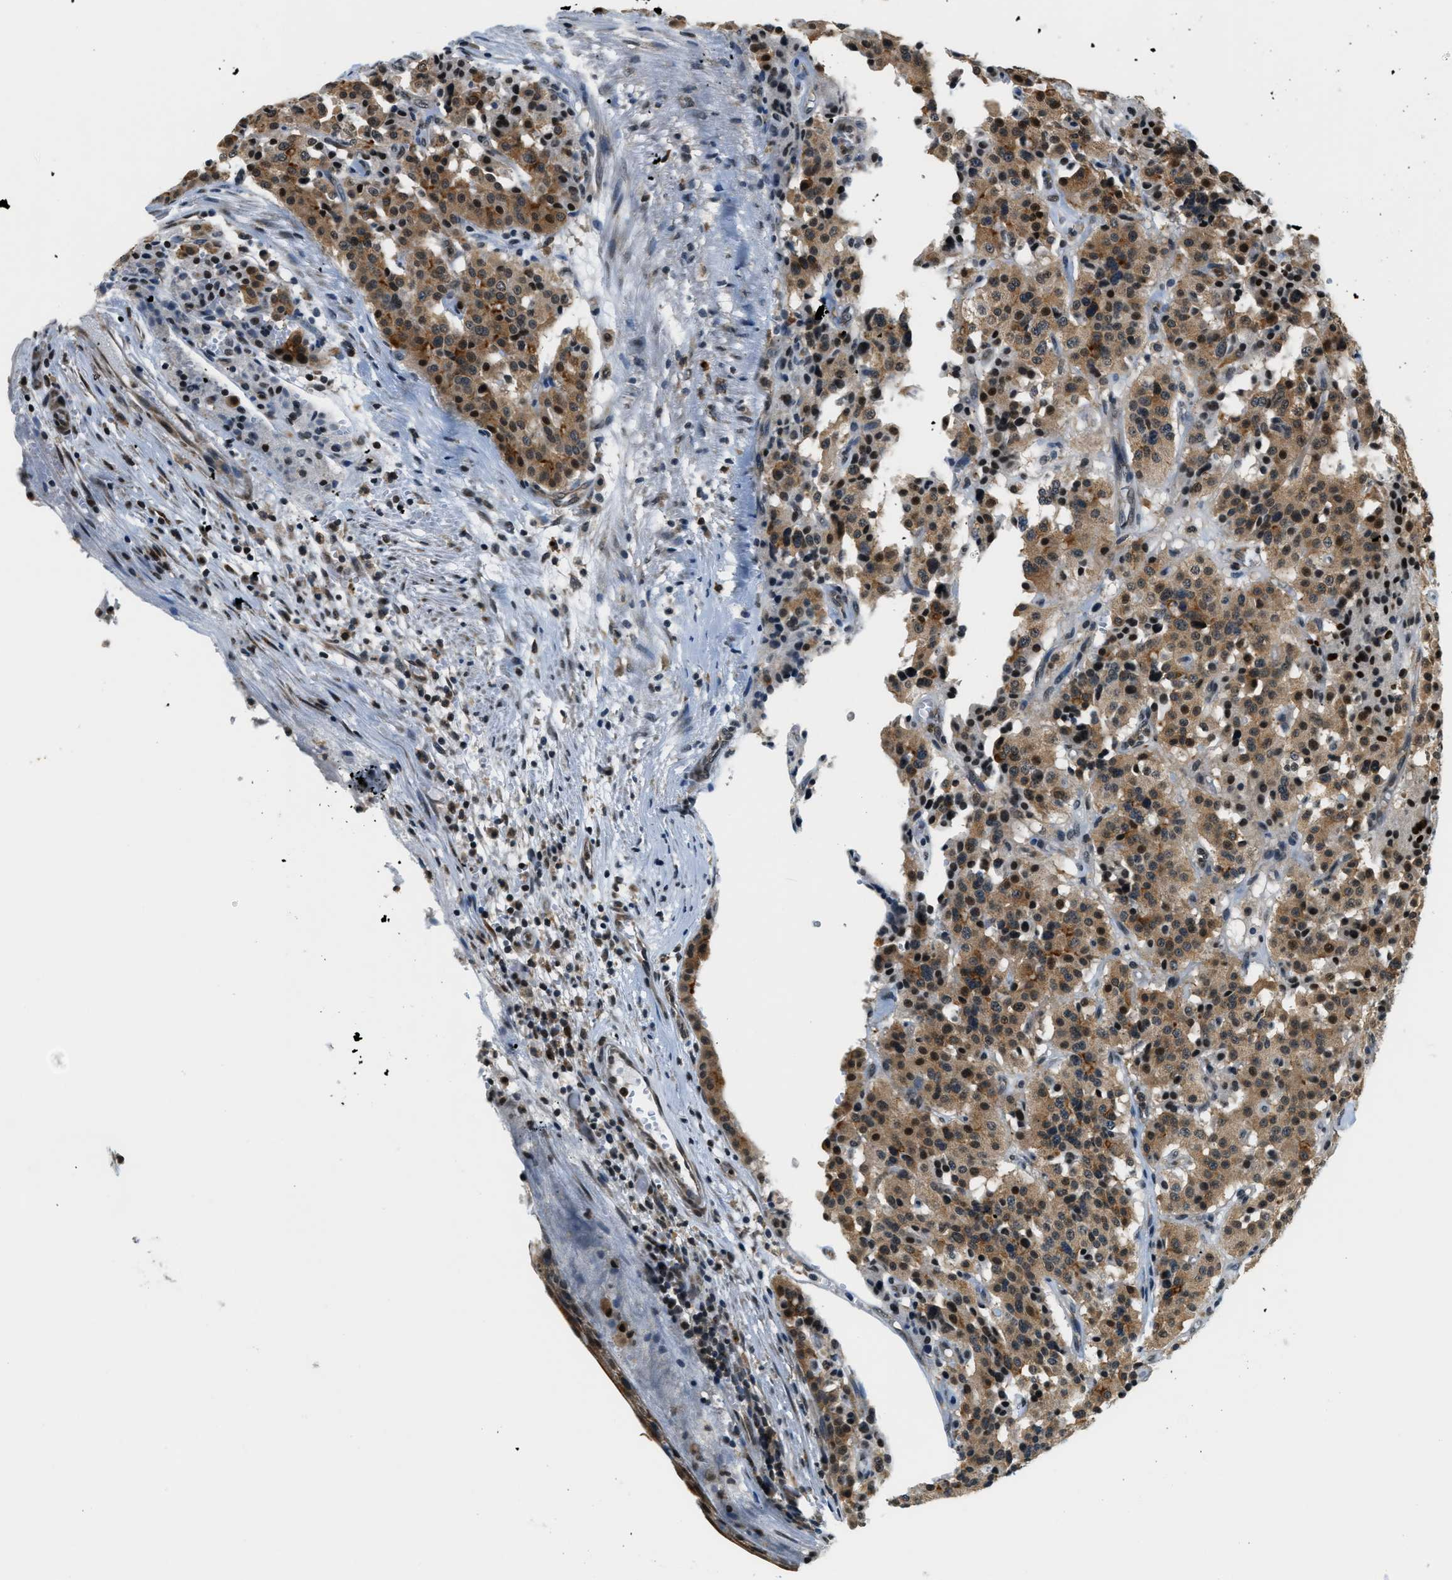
{"staining": {"intensity": "moderate", "quantity": ">75%", "location": "cytoplasmic/membranous,nuclear"}, "tissue": "carcinoid", "cell_type": "Tumor cells", "image_type": "cancer", "snomed": [{"axis": "morphology", "description": "Carcinoid, malignant, NOS"}, {"axis": "topography", "description": "Lung"}], "caption": "A brown stain labels moderate cytoplasmic/membranous and nuclear expression of a protein in human carcinoid (malignant) tumor cells. (Brightfield microscopy of DAB IHC at high magnification).", "gene": "RAB11FIP1", "patient": {"sex": "male", "age": 30}}